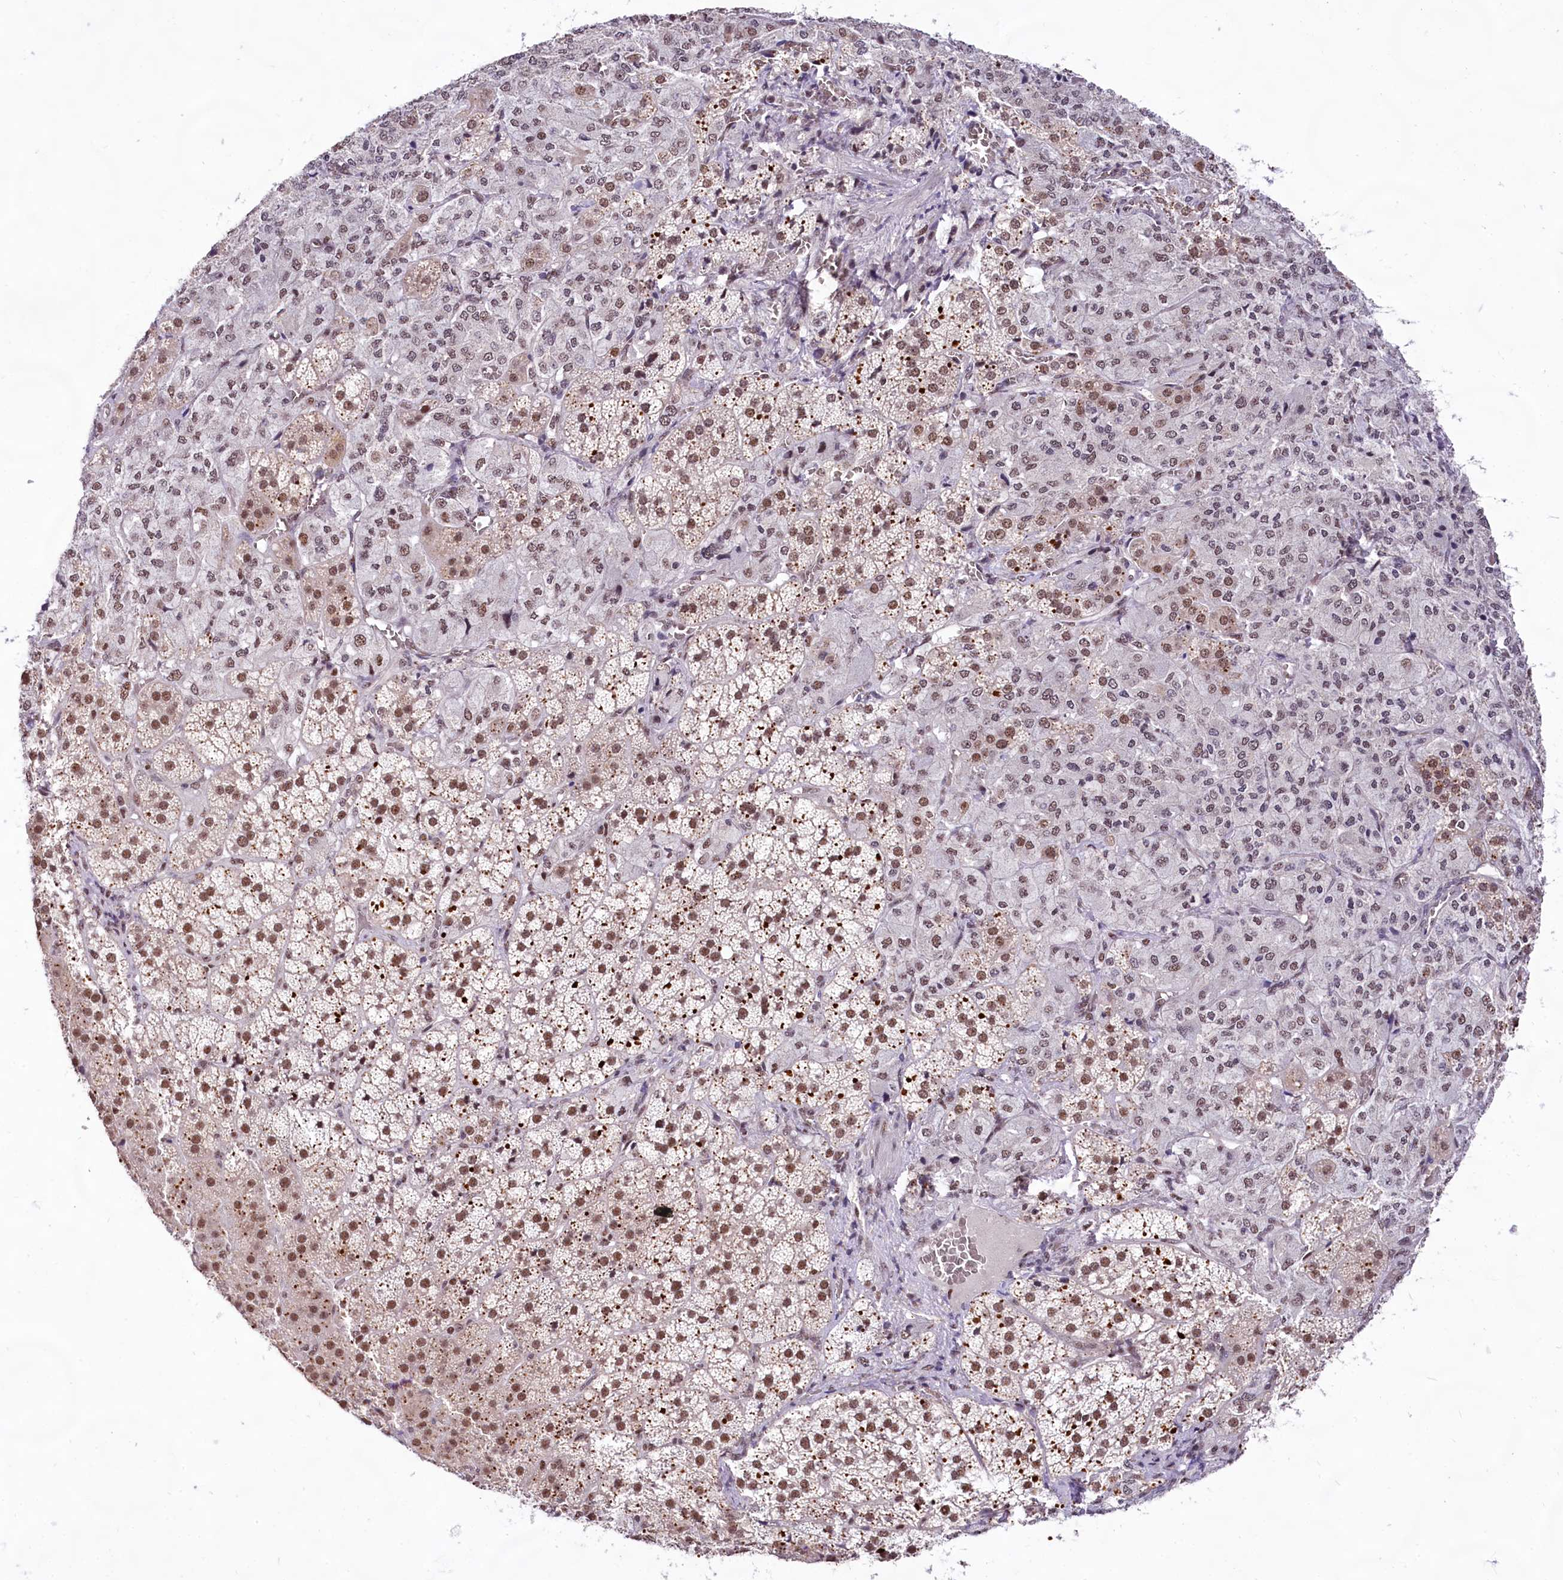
{"staining": {"intensity": "moderate", "quantity": ">75%", "location": "nuclear"}, "tissue": "adrenal gland", "cell_type": "Glandular cells", "image_type": "normal", "snomed": [{"axis": "morphology", "description": "Normal tissue, NOS"}, {"axis": "topography", "description": "Adrenal gland"}], "caption": "Adrenal gland stained with DAB (3,3'-diaminobenzidine) immunohistochemistry (IHC) demonstrates medium levels of moderate nuclear positivity in approximately >75% of glandular cells.", "gene": "HIRA", "patient": {"sex": "female", "age": 44}}